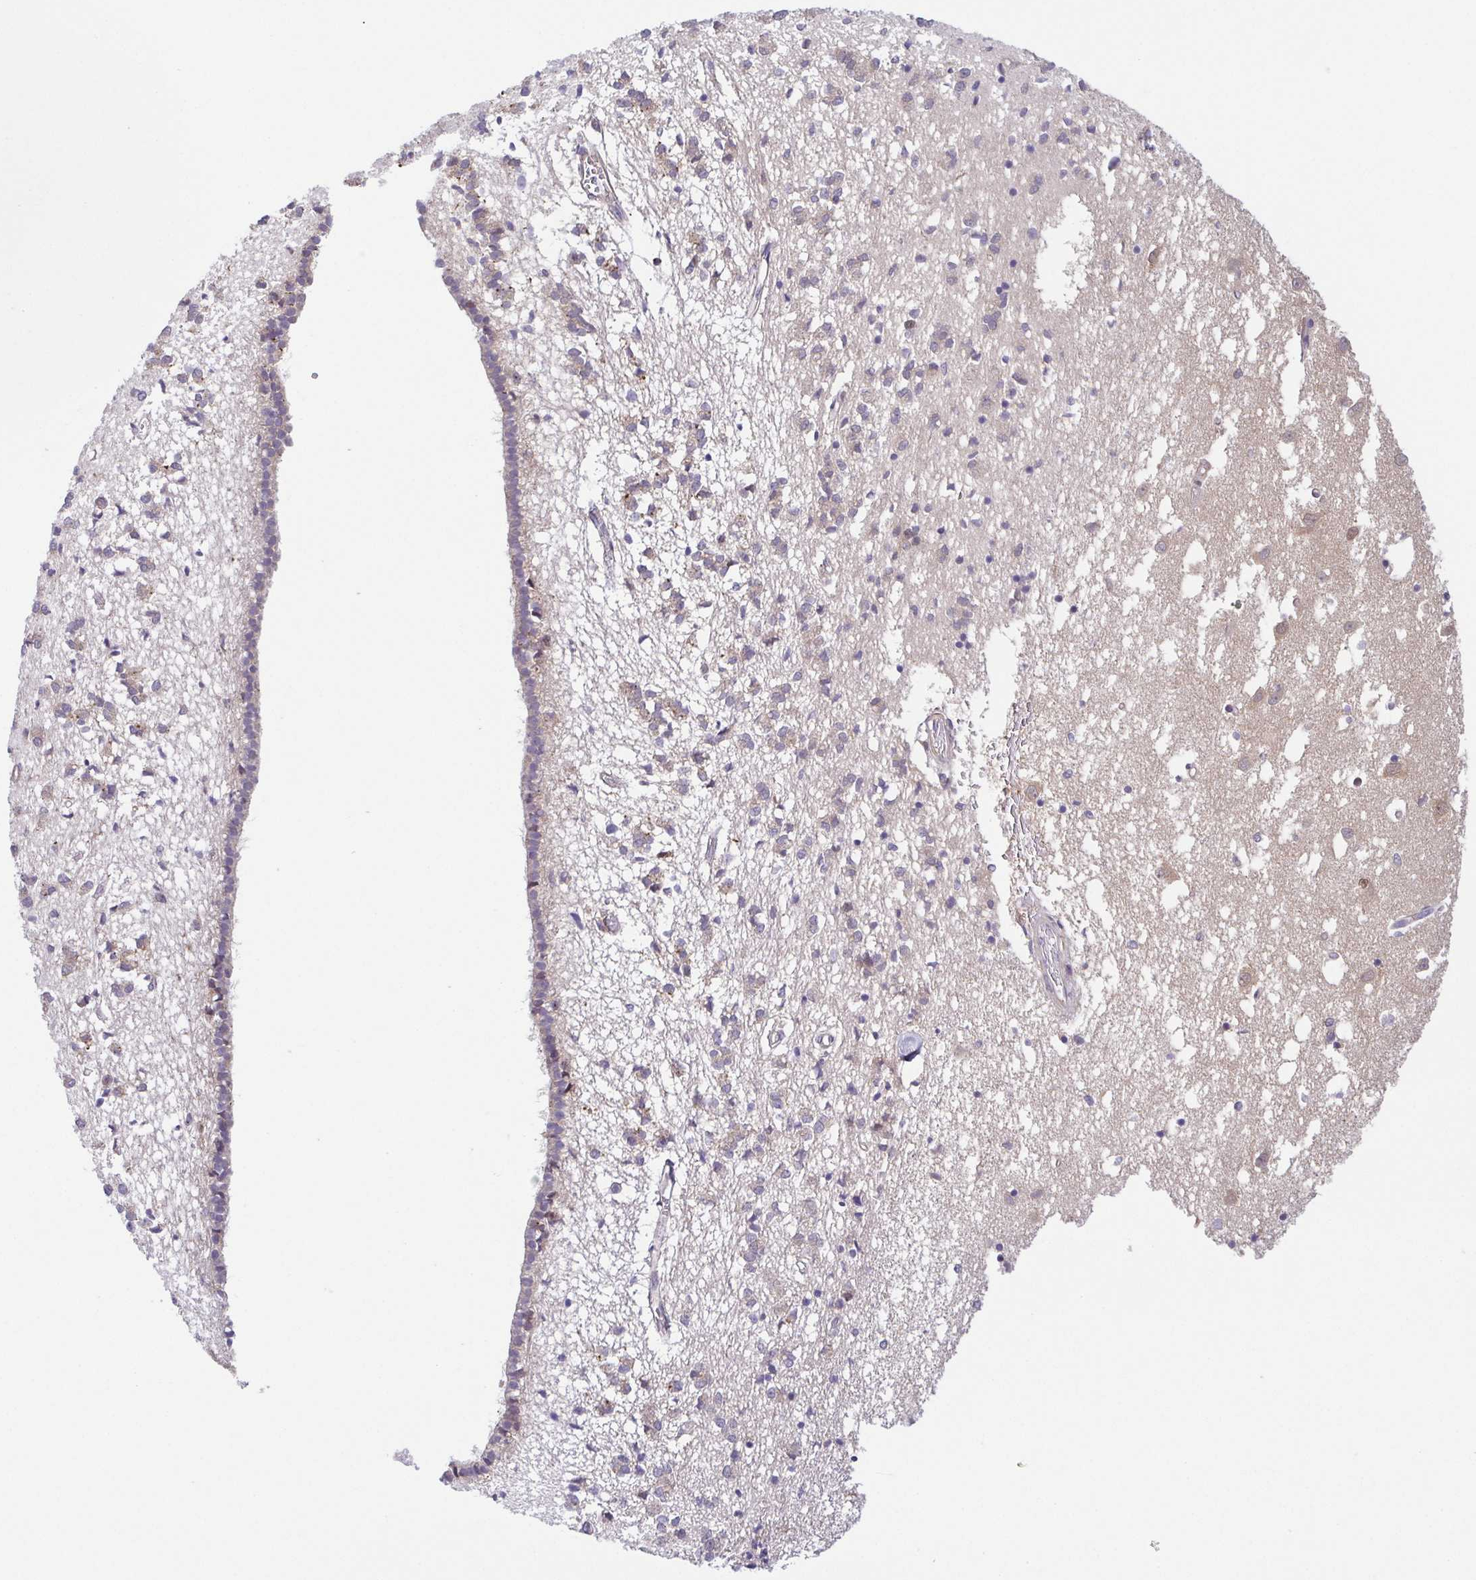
{"staining": {"intensity": "negative", "quantity": "none", "location": "none"}, "tissue": "caudate", "cell_type": "Glial cells", "image_type": "normal", "snomed": [{"axis": "morphology", "description": "Normal tissue, NOS"}, {"axis": "topography", "description": "Lateral ventricle wall"}], "caption": "This is an IHC micrograph of benign caudate. There is no positivity in glial cells.", "gene": "PREPL", "patient": {"sex": "male", "age": 70}}